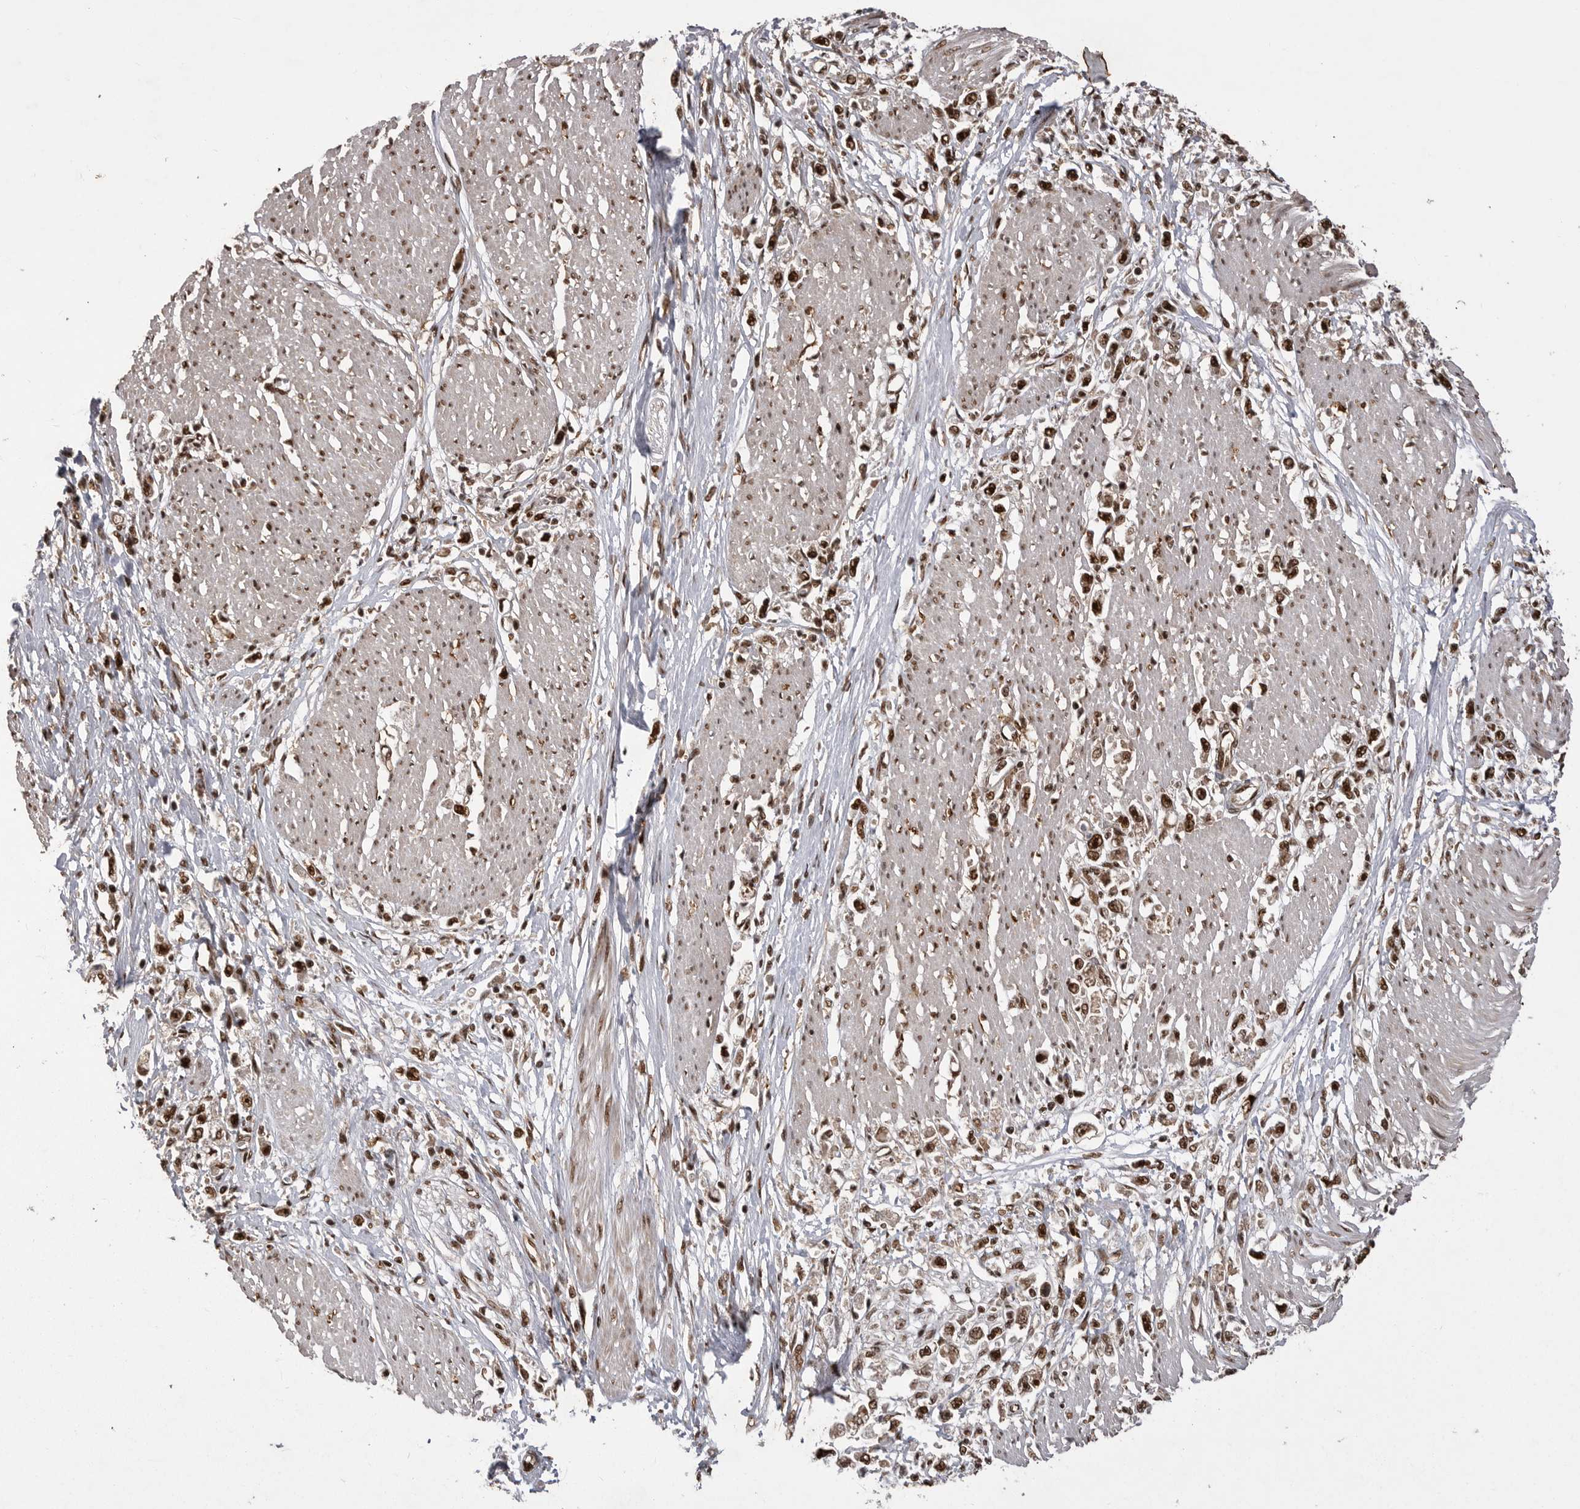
{"staining": {"intensity": "strong", "quantity": ">75%", "location": "nuclear"}, "tissue": "stomach cancer", "cell_type": "Tumor cells", "image_type": "cancer", "snomed": [{"axis": "morphology", "description": "Adenocarcinoma, NOS"}, {"axis": "topography", "description": "Stomach"}], "caption": "Immunohistochemistry (IHC) micrograph of stomach adenocarcinoma stained for a protein (brown), which exhibits high levels of strong nuclear expression in about >75% of tumor cells.", "gene": "PPP1R8", "patient": {"sex": "female", "age": 59}}